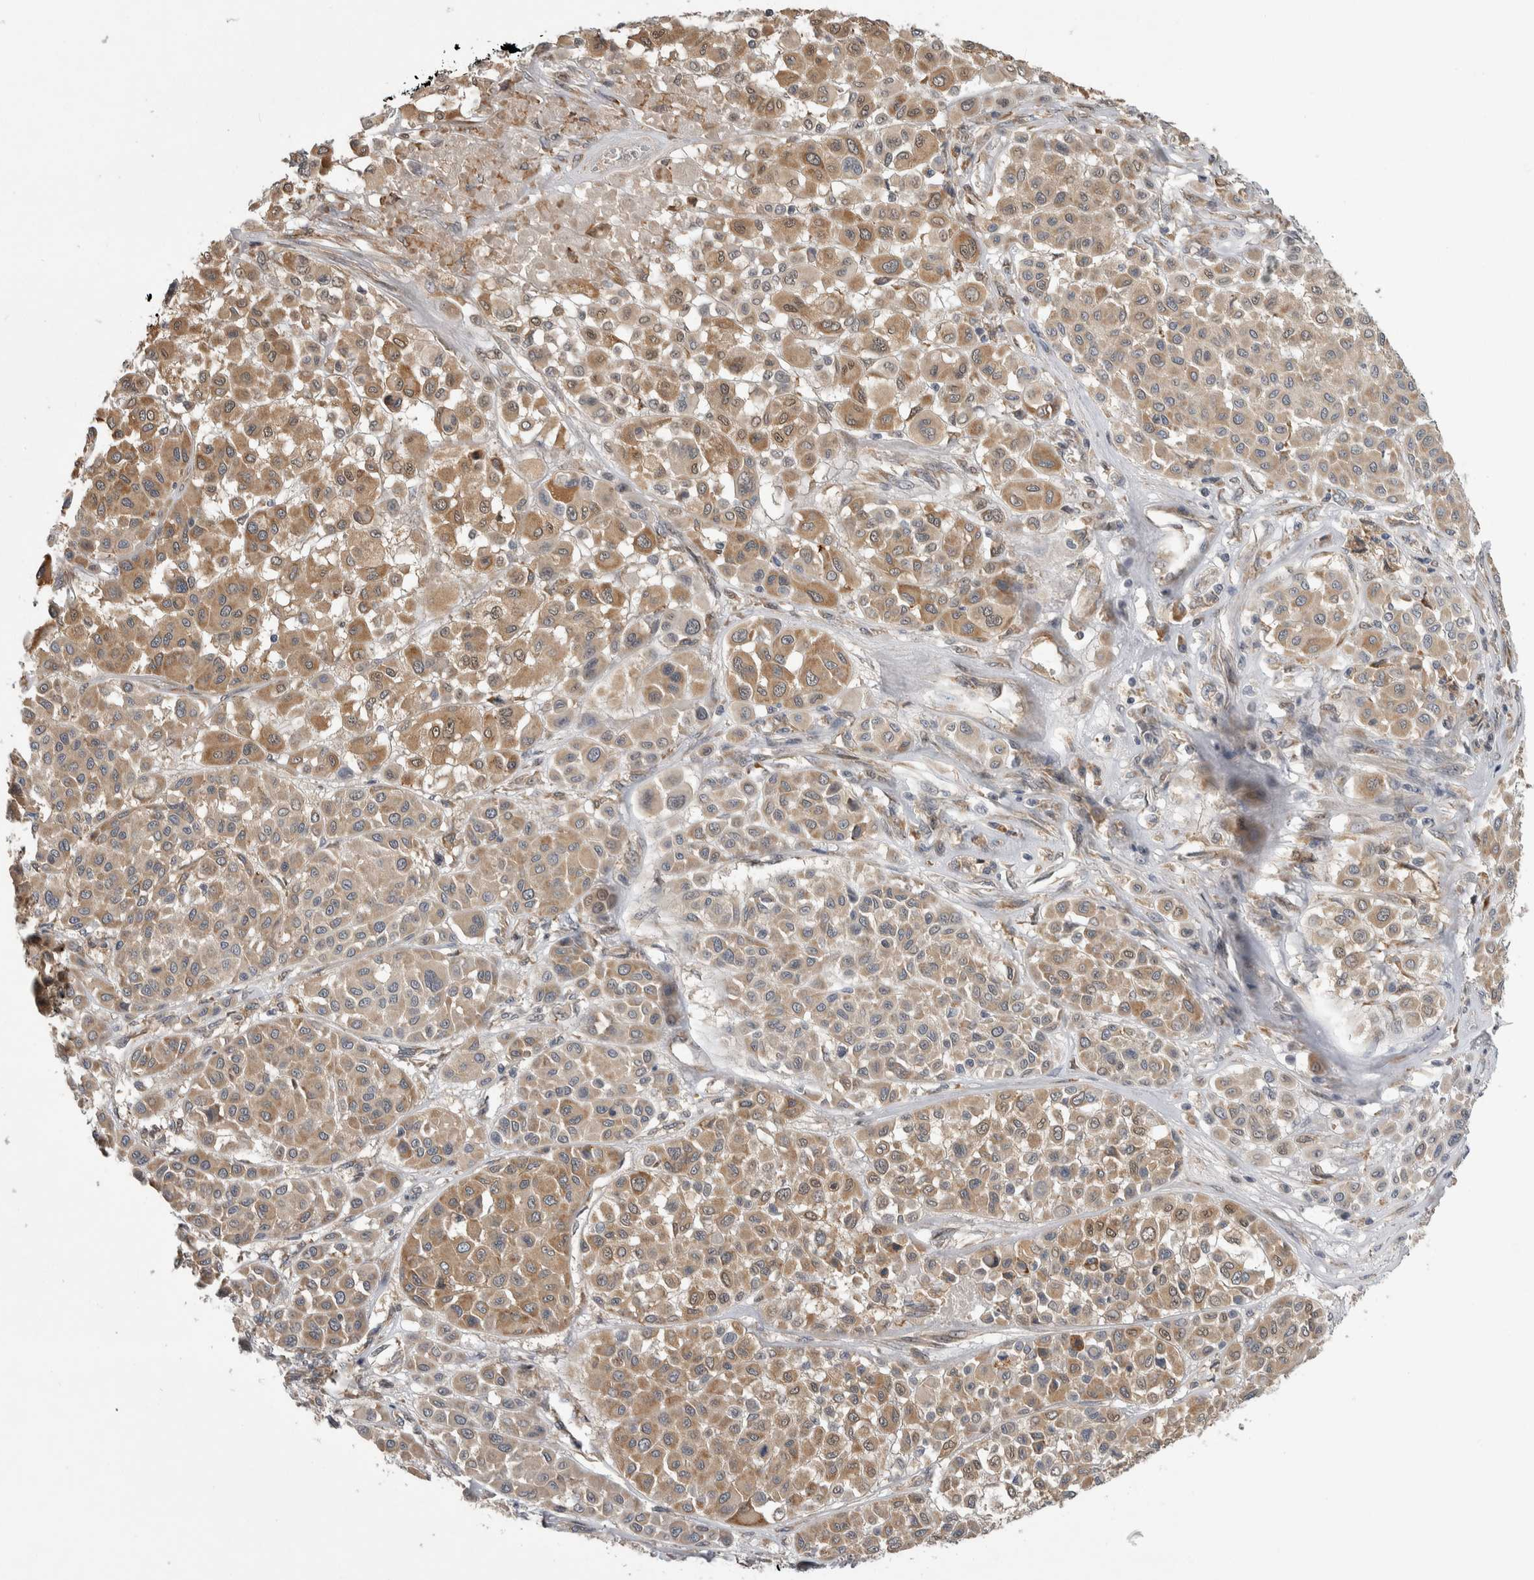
{"staining": {"intensity": "moderate", "quantity": ">75%", "location": "cytoplasmic/membranous"}, "tissue": "melanoma", "cell_type": "Tumor cells", "image_type": "cancer", "snomed": [{"axis": "morphology", "description": "Malignant melanoma, Metastatic site"}, {"axis": "topography", "description": "Soft tissue"}], "caption": "Tumor cells show moderate cytoplasmic/membranous positivity in approximately >75% of cells in malignant melanoma (metastatic site).", "gene": "PRDM4", "patient": {"sex": "male", "age": 41}}